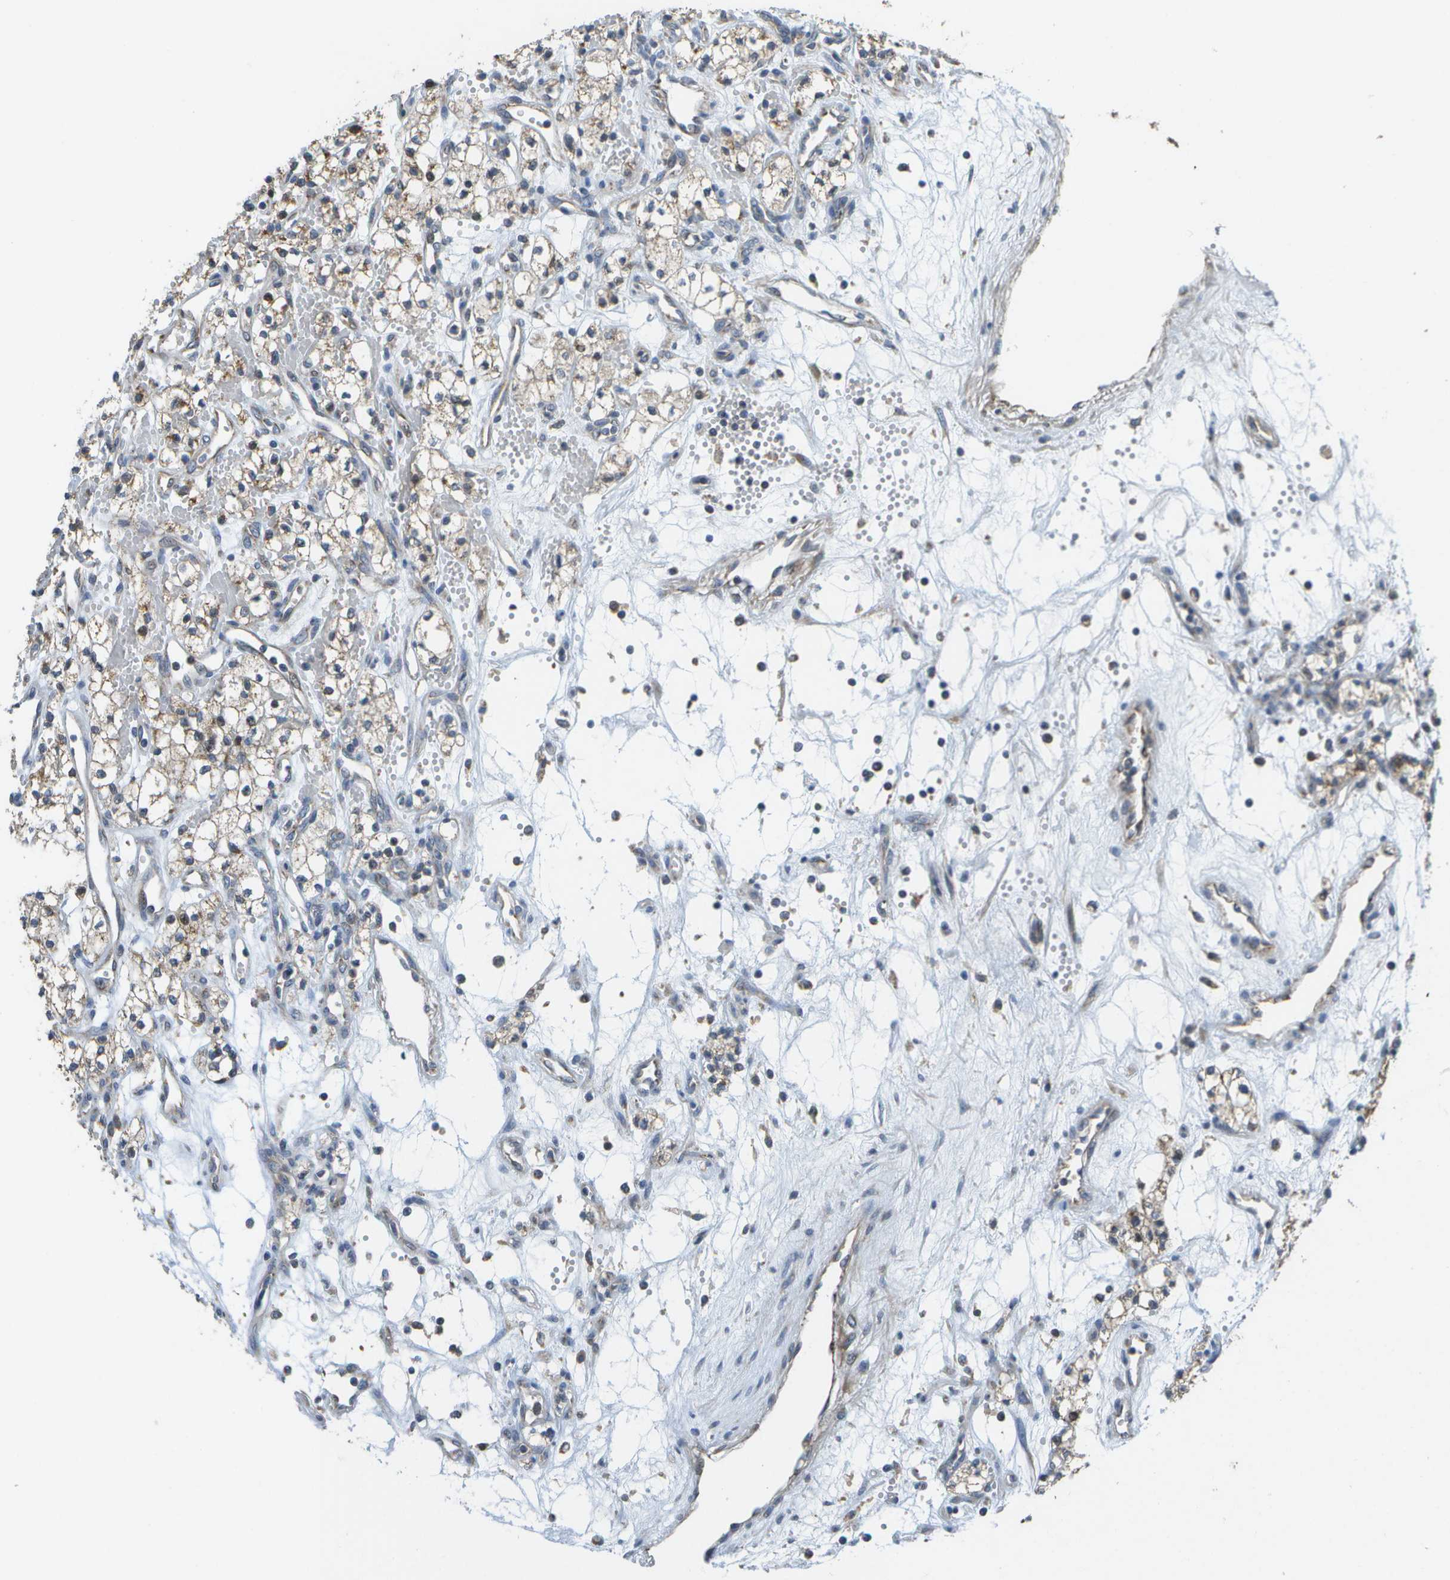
{"staining": {"intensity": "weak", "quantity": "<25%", "location": "cytoplasmic/membranous"}, "tissue": "renal cancer", "cell_type": "Tumor cells", "image_type": "cancer", "snomed": [{"axis": "morphology", "description": "Adenocarcinoma, NOS"}, {"axis": "topography", "description": "Kidney"}], "caption": "A micrograph of renal cancer (adenocarcinoma) stained for a protein demonstrates no brown staining in tumor cells.", "gene": "HADHA", "patient": {"sex": "male", "age": 59}}